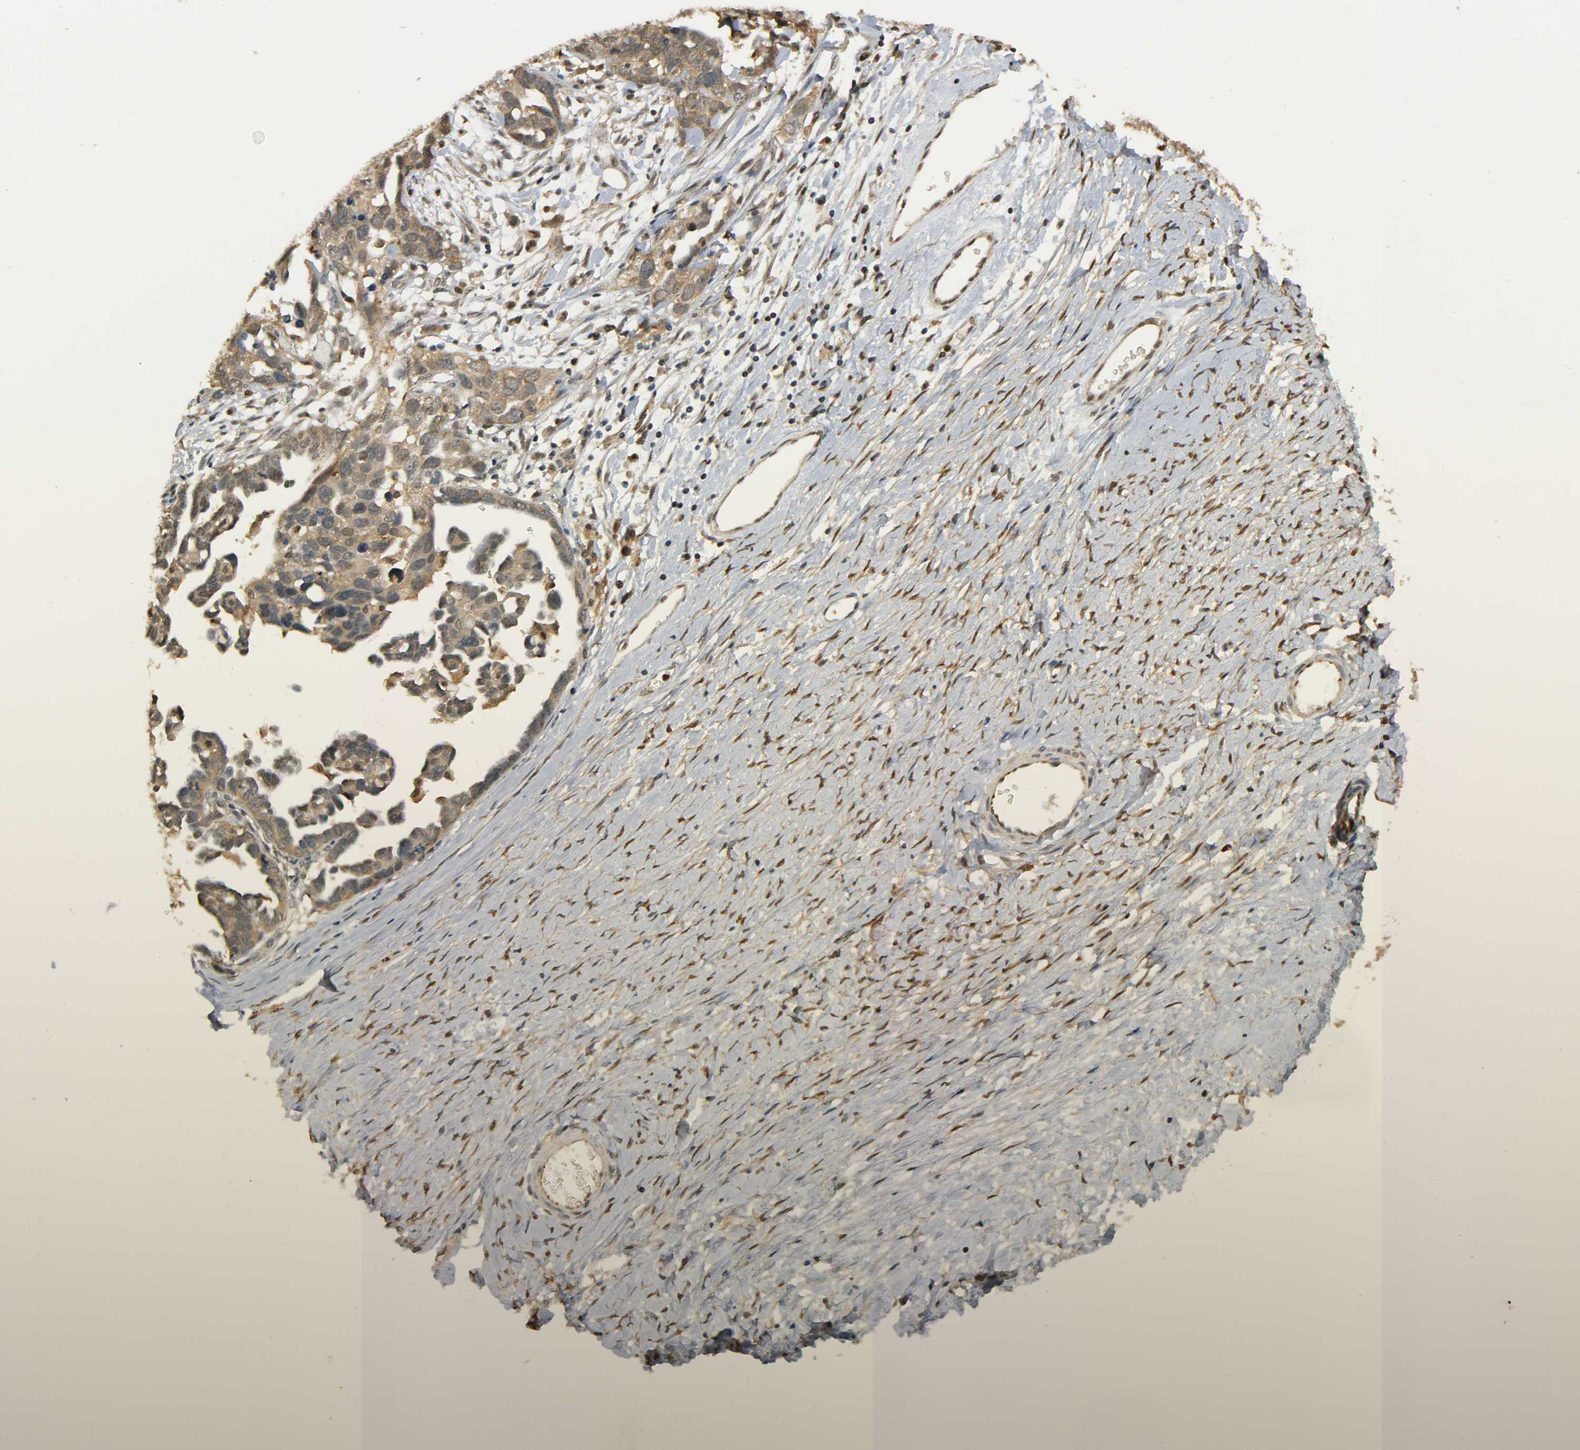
{"staining": {"intensity": "moderate", "quantity": ">75%", "location": "cytoplasmic/membranous"}, "tissue": "ovarian cancer", "cell_type": "Tumor cells", "image_type": "cancer", "snomed": [{"axis": "morphology", "description": "Cystadenocarcinoma, serous, NOS"}, {"axis": "topography", "description": "Ovary"}], "caption": "The immunohistochemical stain highlights moderate cytoplasmic/membranous expression in tumor cells of ovarian cancer (serous cystadenocarcinoma) tissue. (DAB = brown stain, brightfield microscopy at high magnification).", "gene": "ZFPM2", "patient": {"sex": "female", "age": 54}}